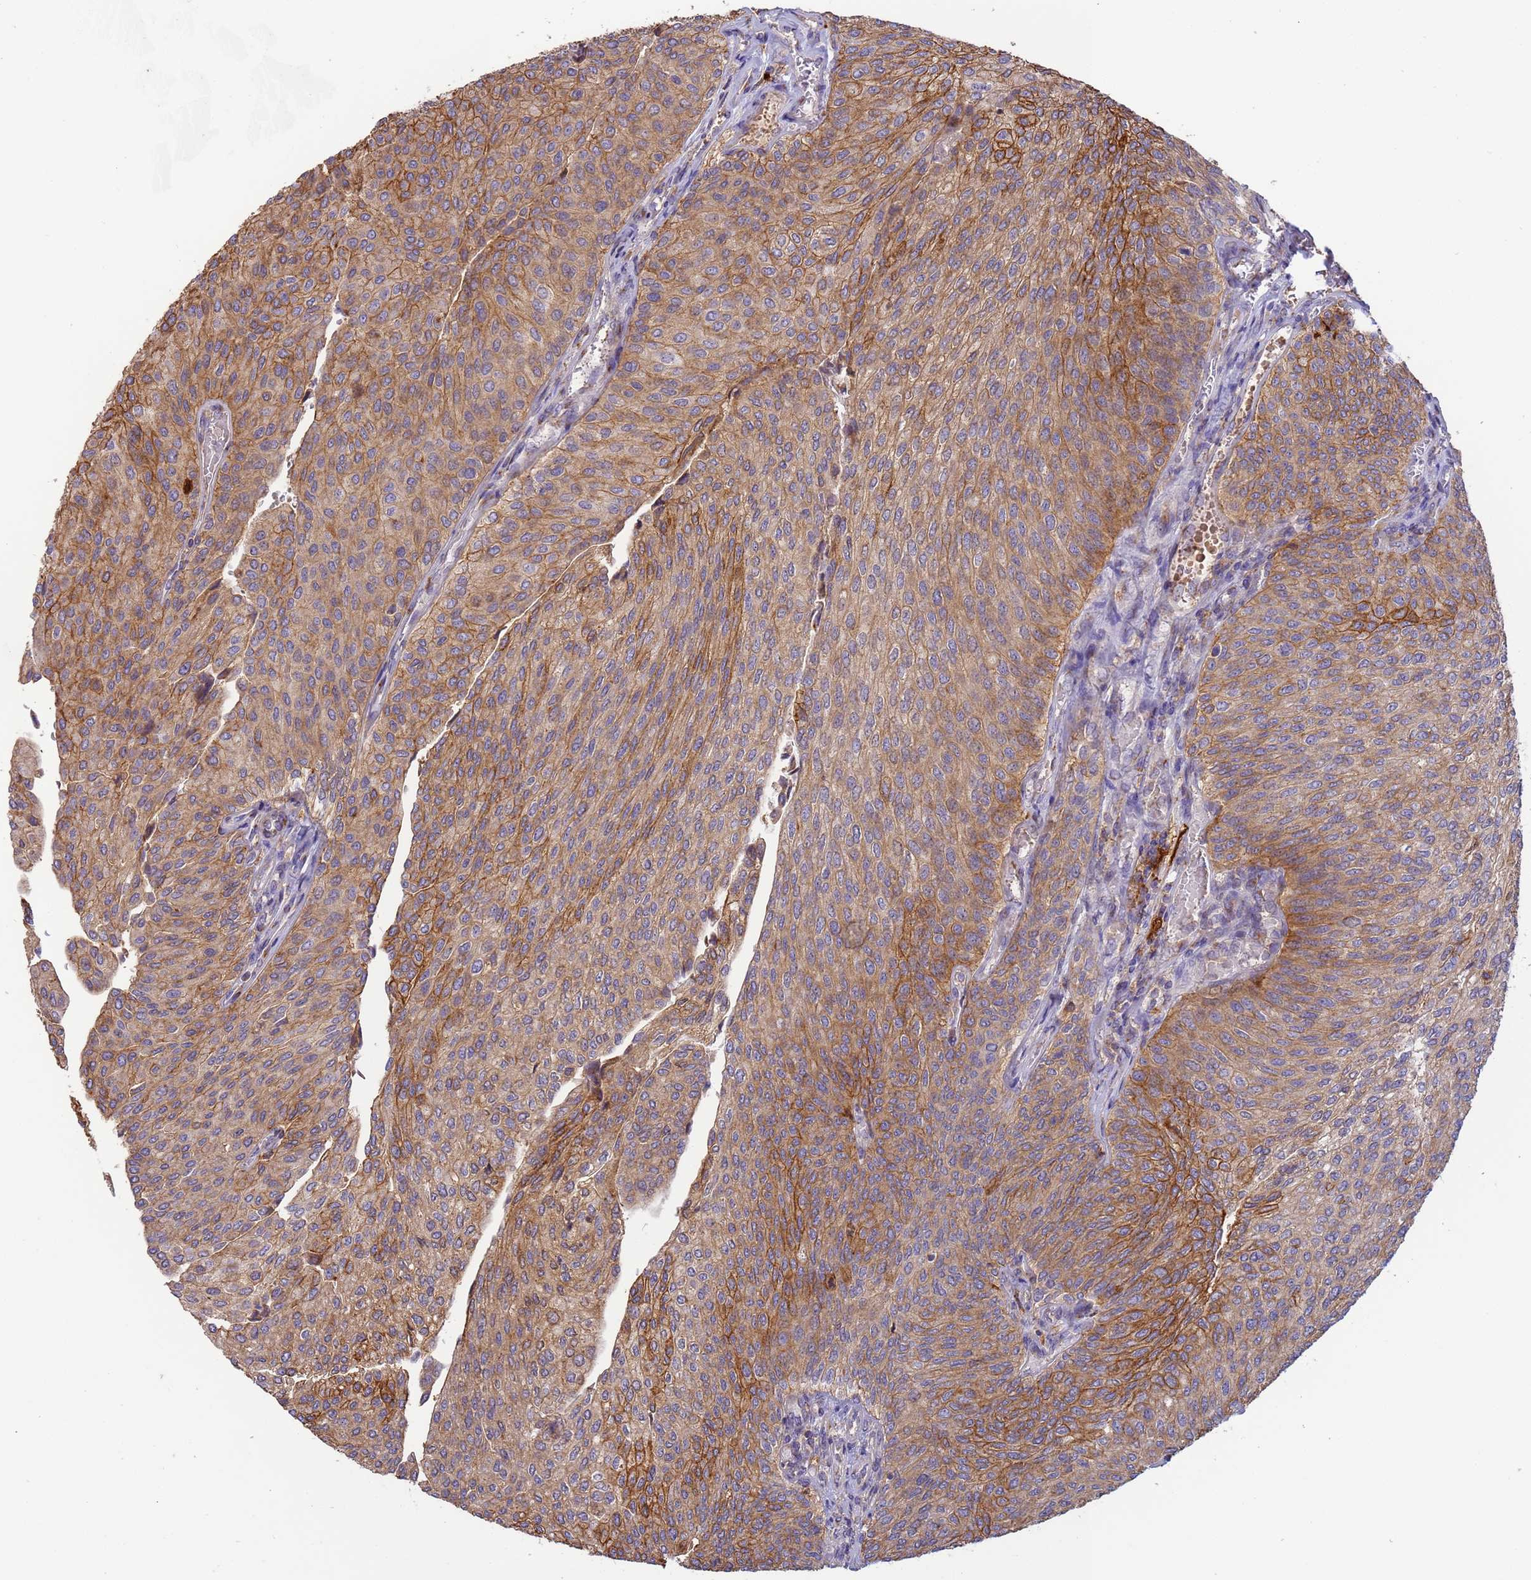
{"staining": {"intensity": "moderate", "quantity": ">75%", "location": "cytoplasmic/membranous"}, "tissue": "urothelial cancer", "cell_type": "Tumor cells", "image_type": "cancer", "snomed": [{"axis": "morphology", "description": "Urothelial carcinoma, High grade"}, {"axis": "topography", "description": "Urinary bladder"}], "caption": "This is a micrograph of immunohistochemistry (IHC) staining of urothelial carcinoma (high-grade), which shows moderate positivity in the cytoplasmic/membranous of tumor cells.", "gene": "M6PR", "patient": {"sex": "female", "age": 79}}